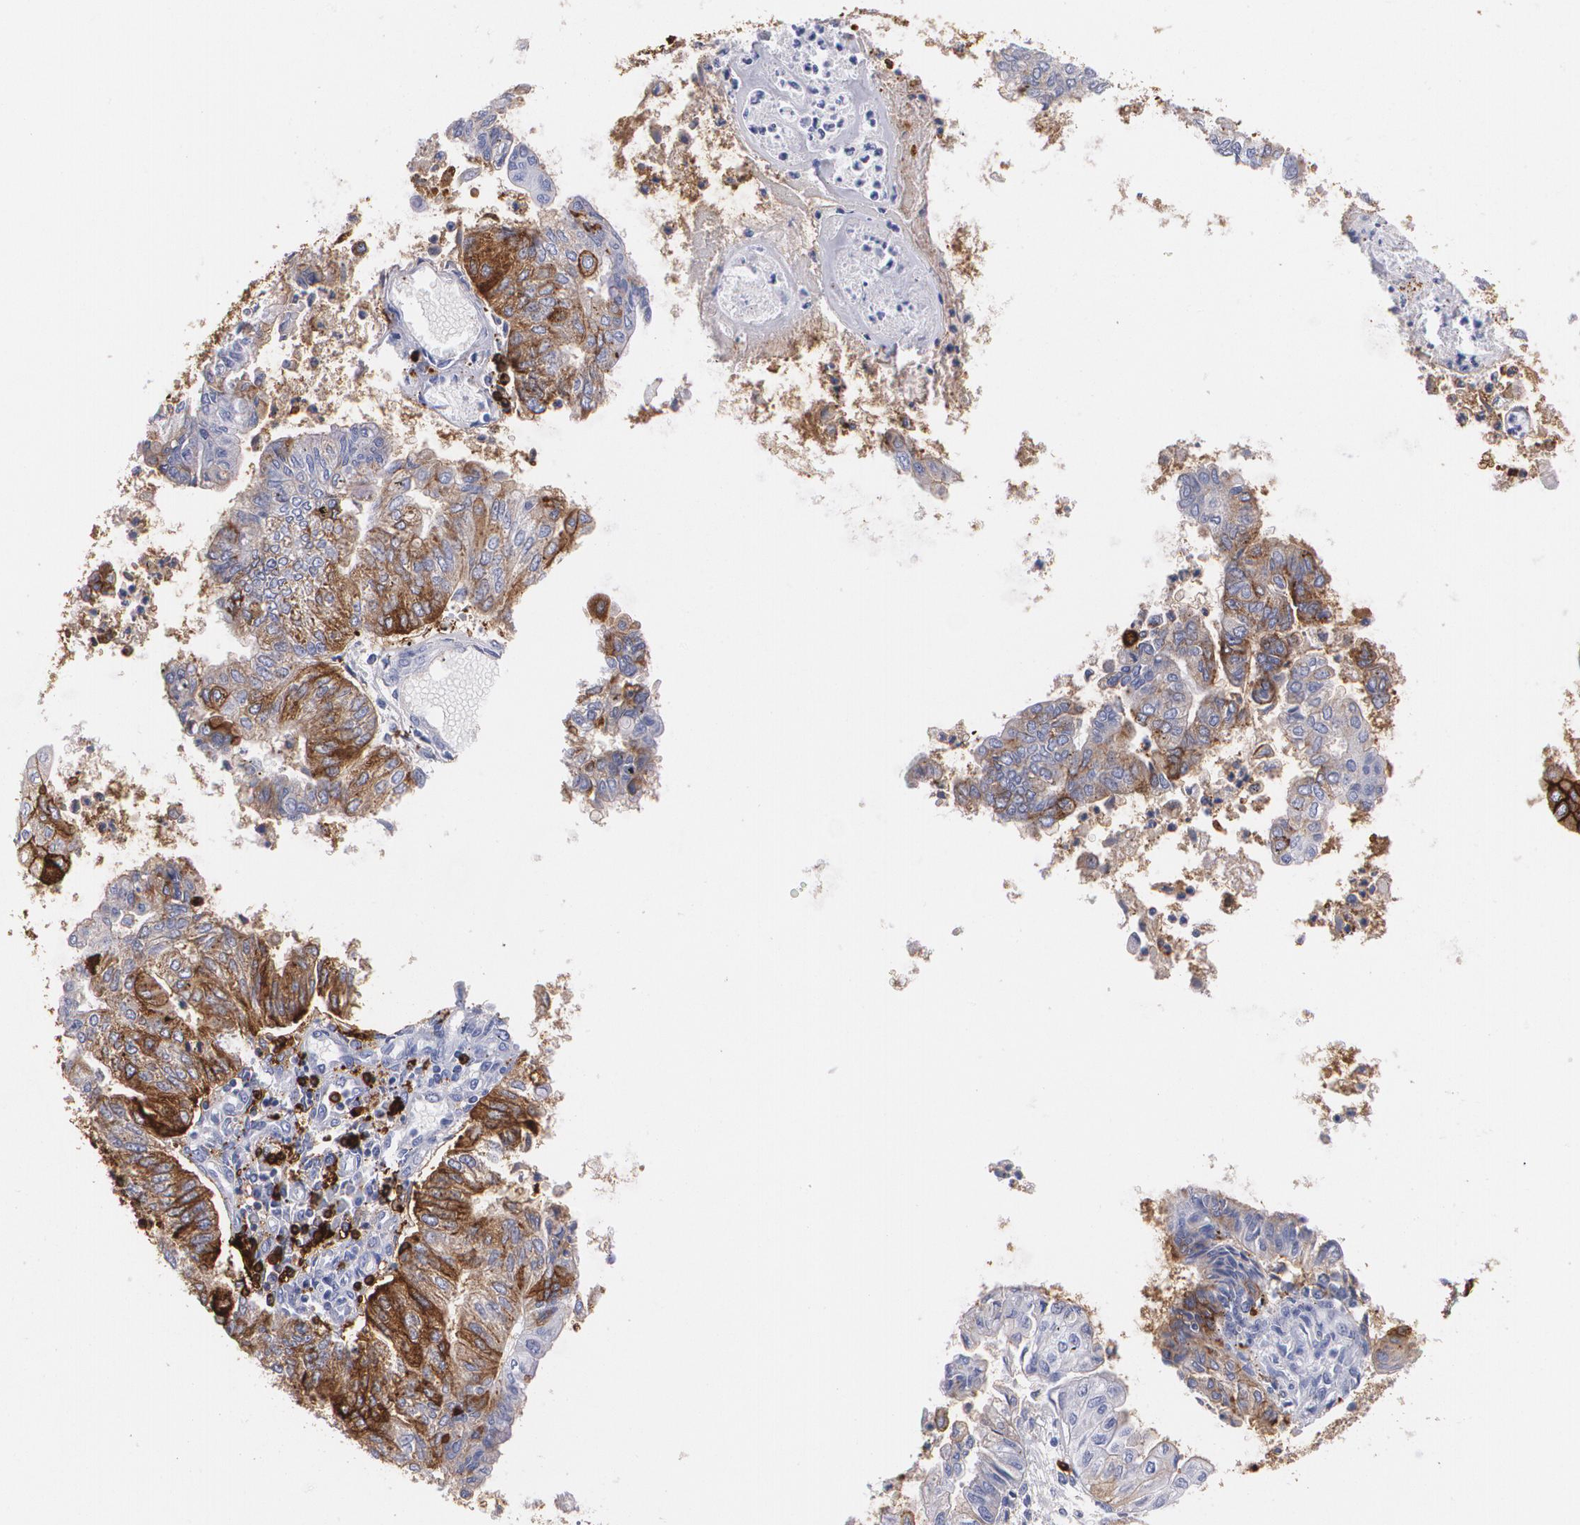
{"staining": {"intensity": "moderate", "quantity": "25%-75%", "location": "cytoplasmic/membranous"}, "tissue": "endometrial cancer", "cell_type": "Tumor cells", "image_type": "cancer", "snomed": [{"axis": "morphology", "description": "Adenocarcinoma, NOS"}, {"axis": "topography", "description": "Endometrium"}], "caption": "Immunohistochemistry (IHC) image of neoplastic tissue: endometrial cancer (adenocarcinoma) stained using immunohistochemistry (IHC) shows medium levels of moderate protein expression localized specifically in the cytoplasmic/membranous of tumor cells, appearing as a cytoplasmic/membranous brown color.", "gene": "HLA-DRA", "patient": {"sex": "female", "age": 59}}